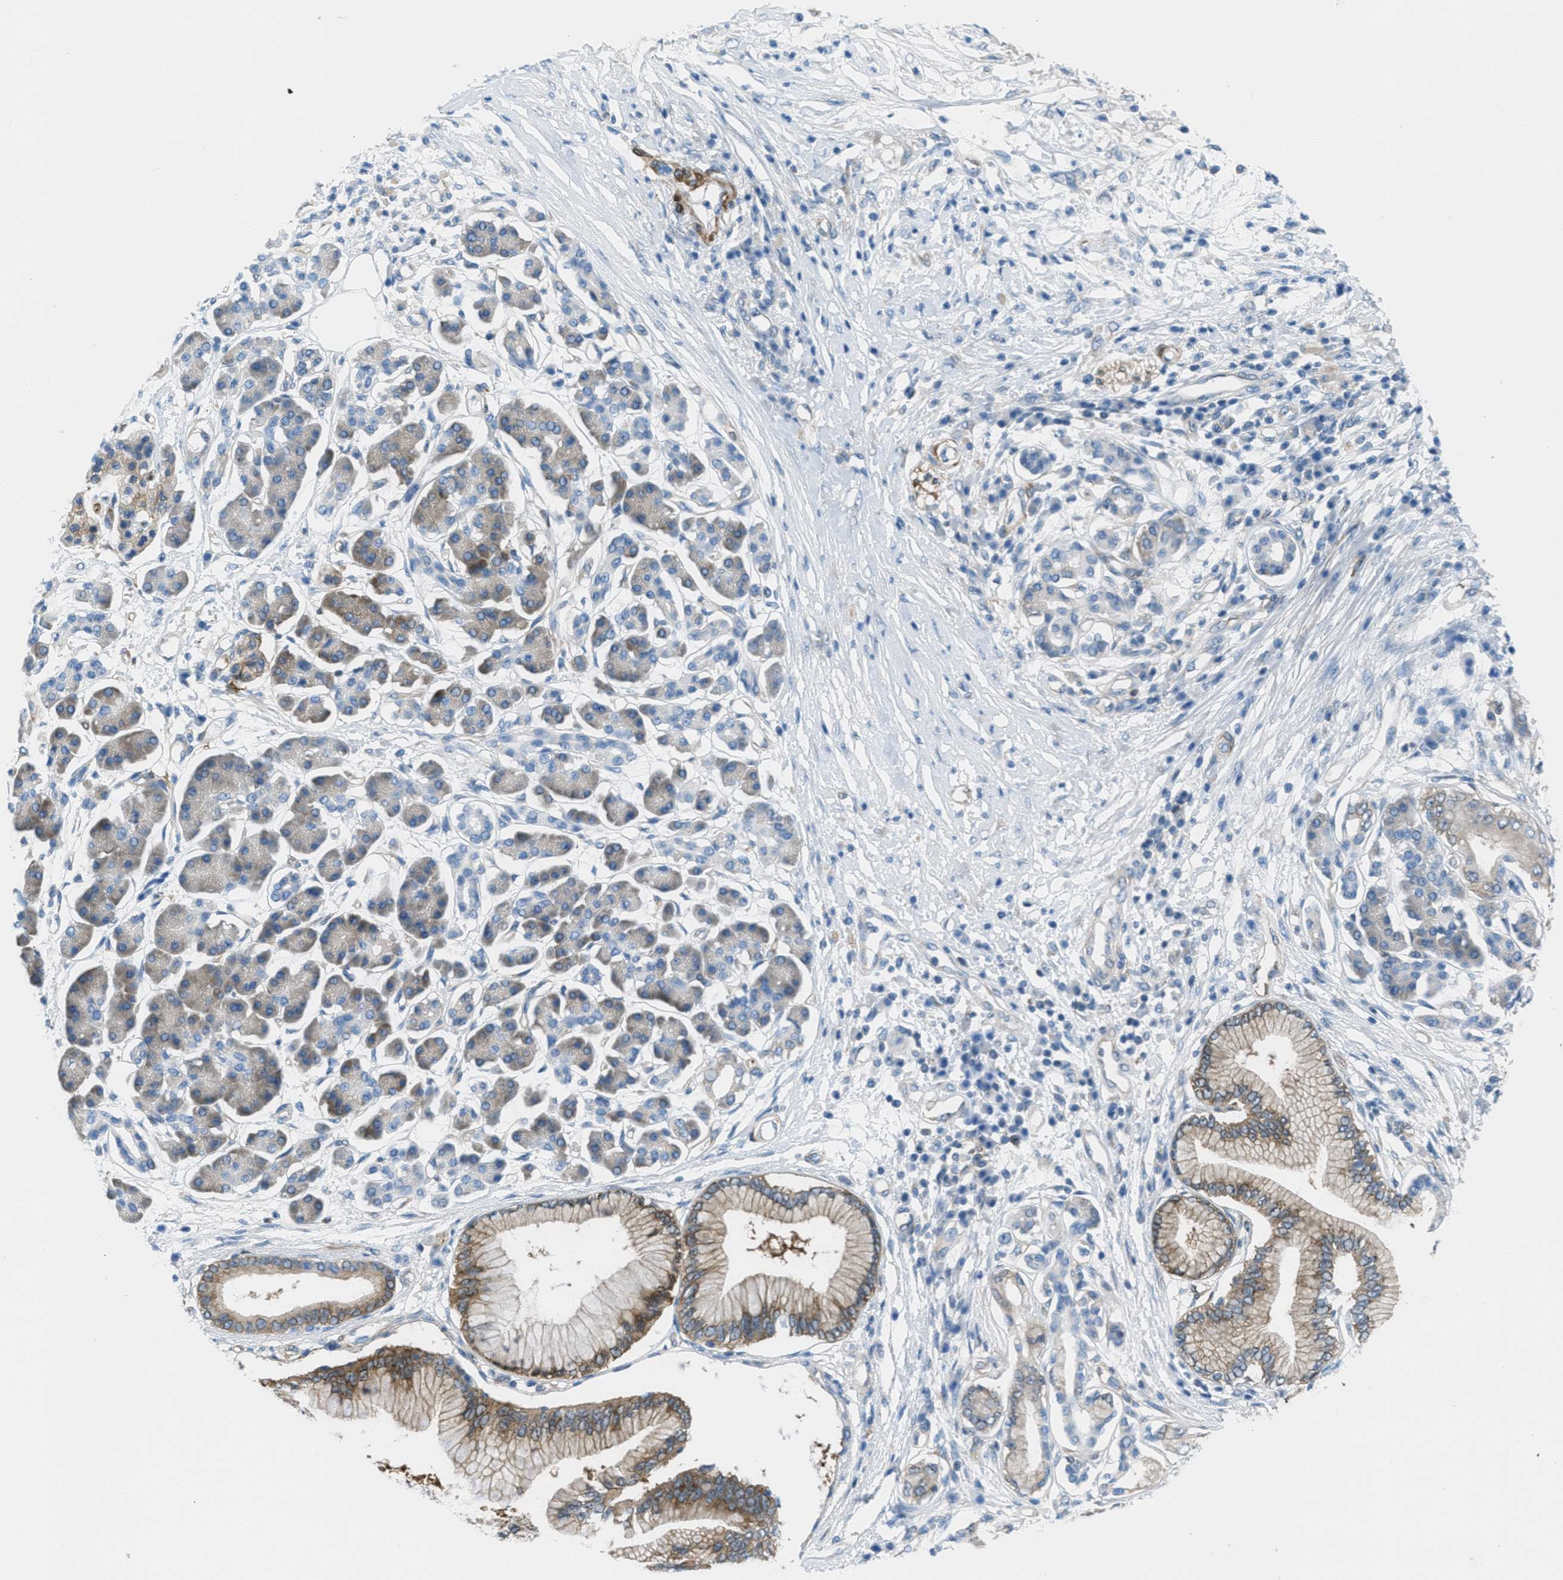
{"staining": {"intensity": "moderate", "quantity": "25%-75%", "location": "cytoplasmic/membranous"}, "tissue": "pancreatic cancer", "cell_type": "Tumor cells", "image_type": "cancer", "snomed": [{"axis": "morphology", "description": "Adenocarcinoma, NOS"}, {"axis": "topography", "description": "Pancreas"}], "caption": "Pancreatic cancer (adenocarcinoma) stained with a brown dye reveals moderate cytoplasmic/membranous positive expression in about 25%-75% of tumor cells.", "gene": "MAPRE2", "patient": {"sex": "male", "age": 77}}